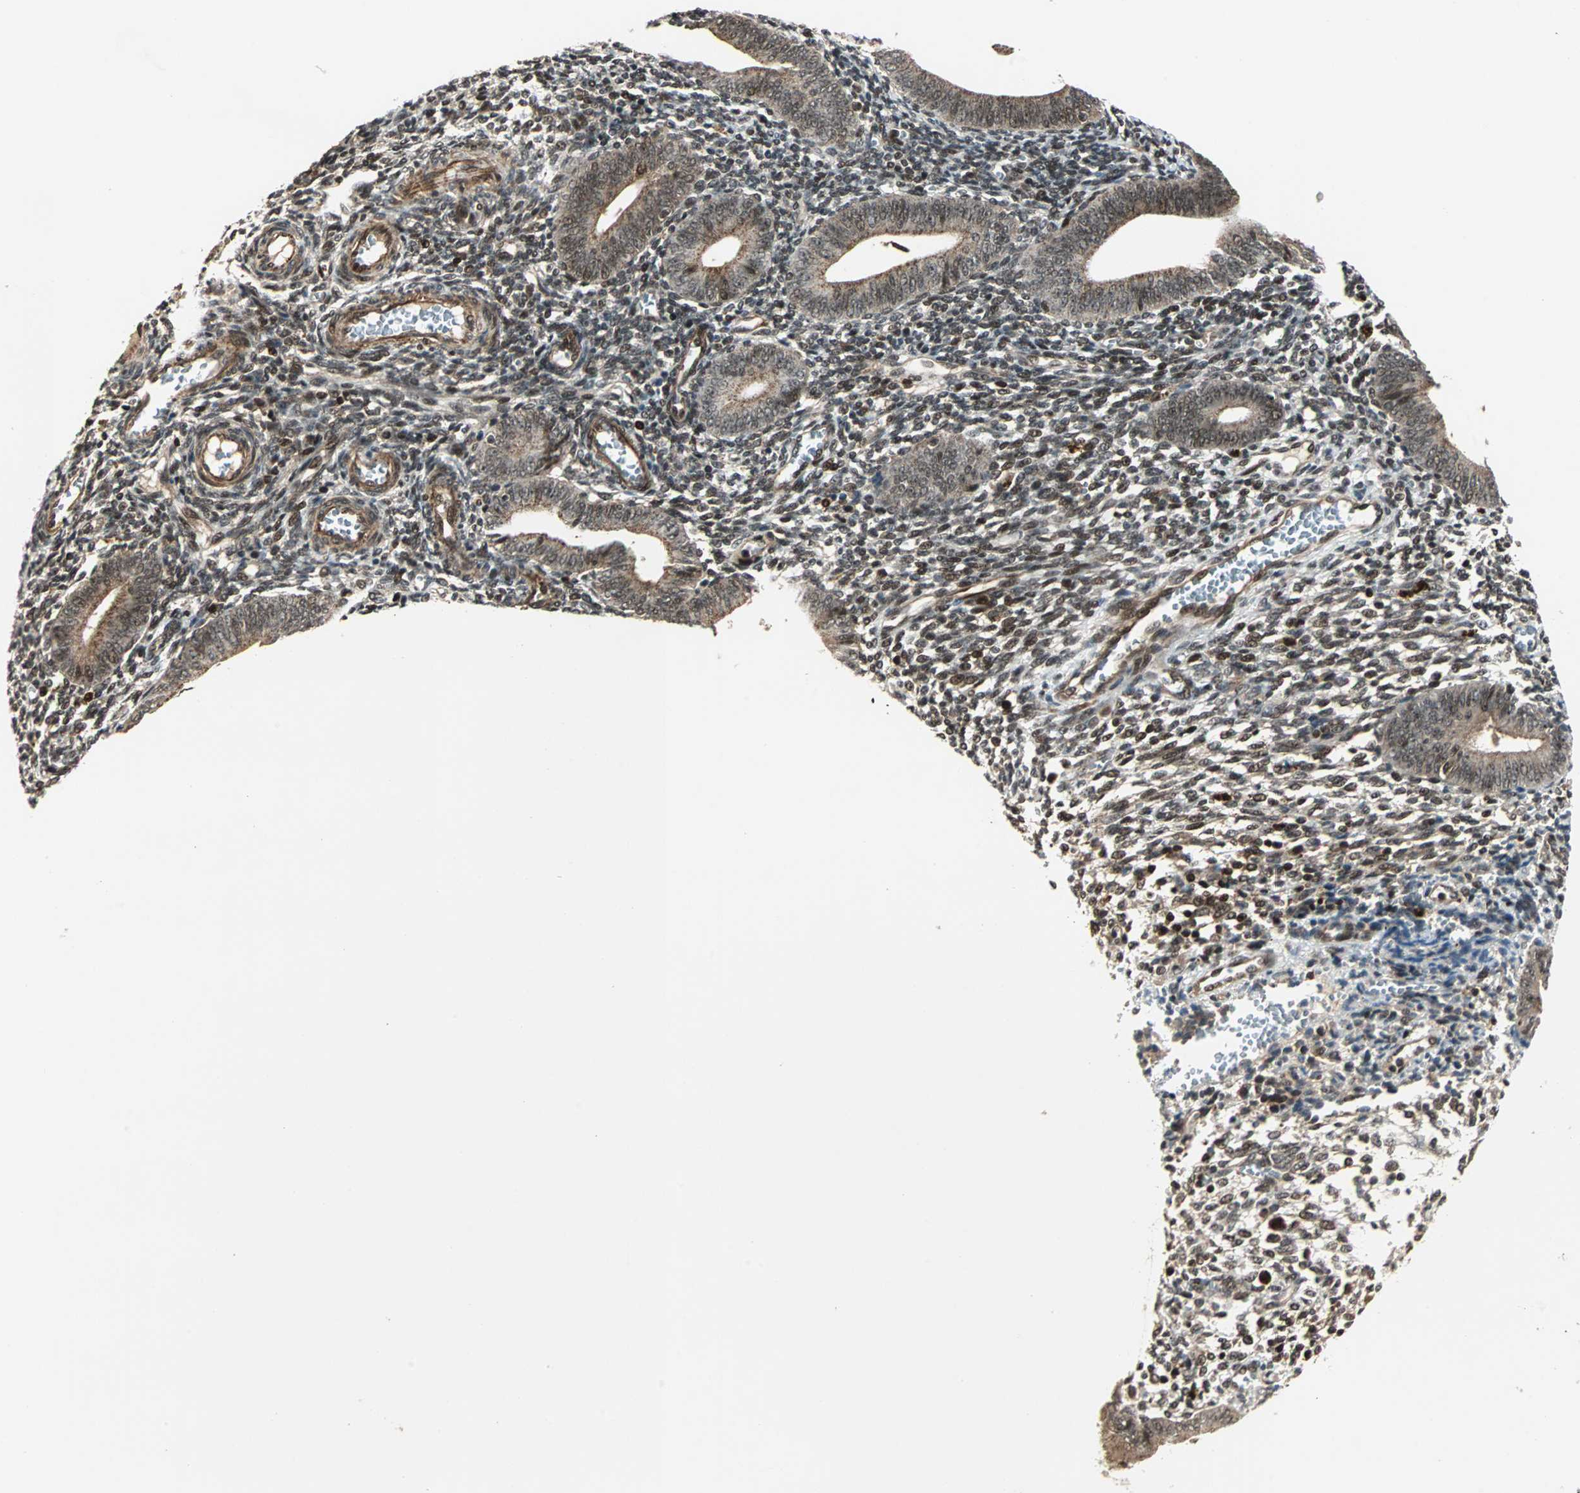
{"staining": {"intensity": "moderate", "quantity": ">75%", "location": "nuclear"}, "tissue": "endometrium", "cell_type": "Cells in endometrial stroma", "image_type": "normal", "snomed": [{"axis": "morphology", "description": "Normal tissue, NOS"}, {"axis": "topography", "description": "Uterus"}, {"axis": "topography", "description": "Endometrium"}], "caption": "The micrograph shows immunohistochemical staining of unremarkable endometrium. There is moderate nuclear staining is identified in approximately >75% of cells in endometrial stroma. (IHC, brightfield microscopy, high magnification).", "gene": "ZBED9", "patient": {"sex": "female", "age": 33}}